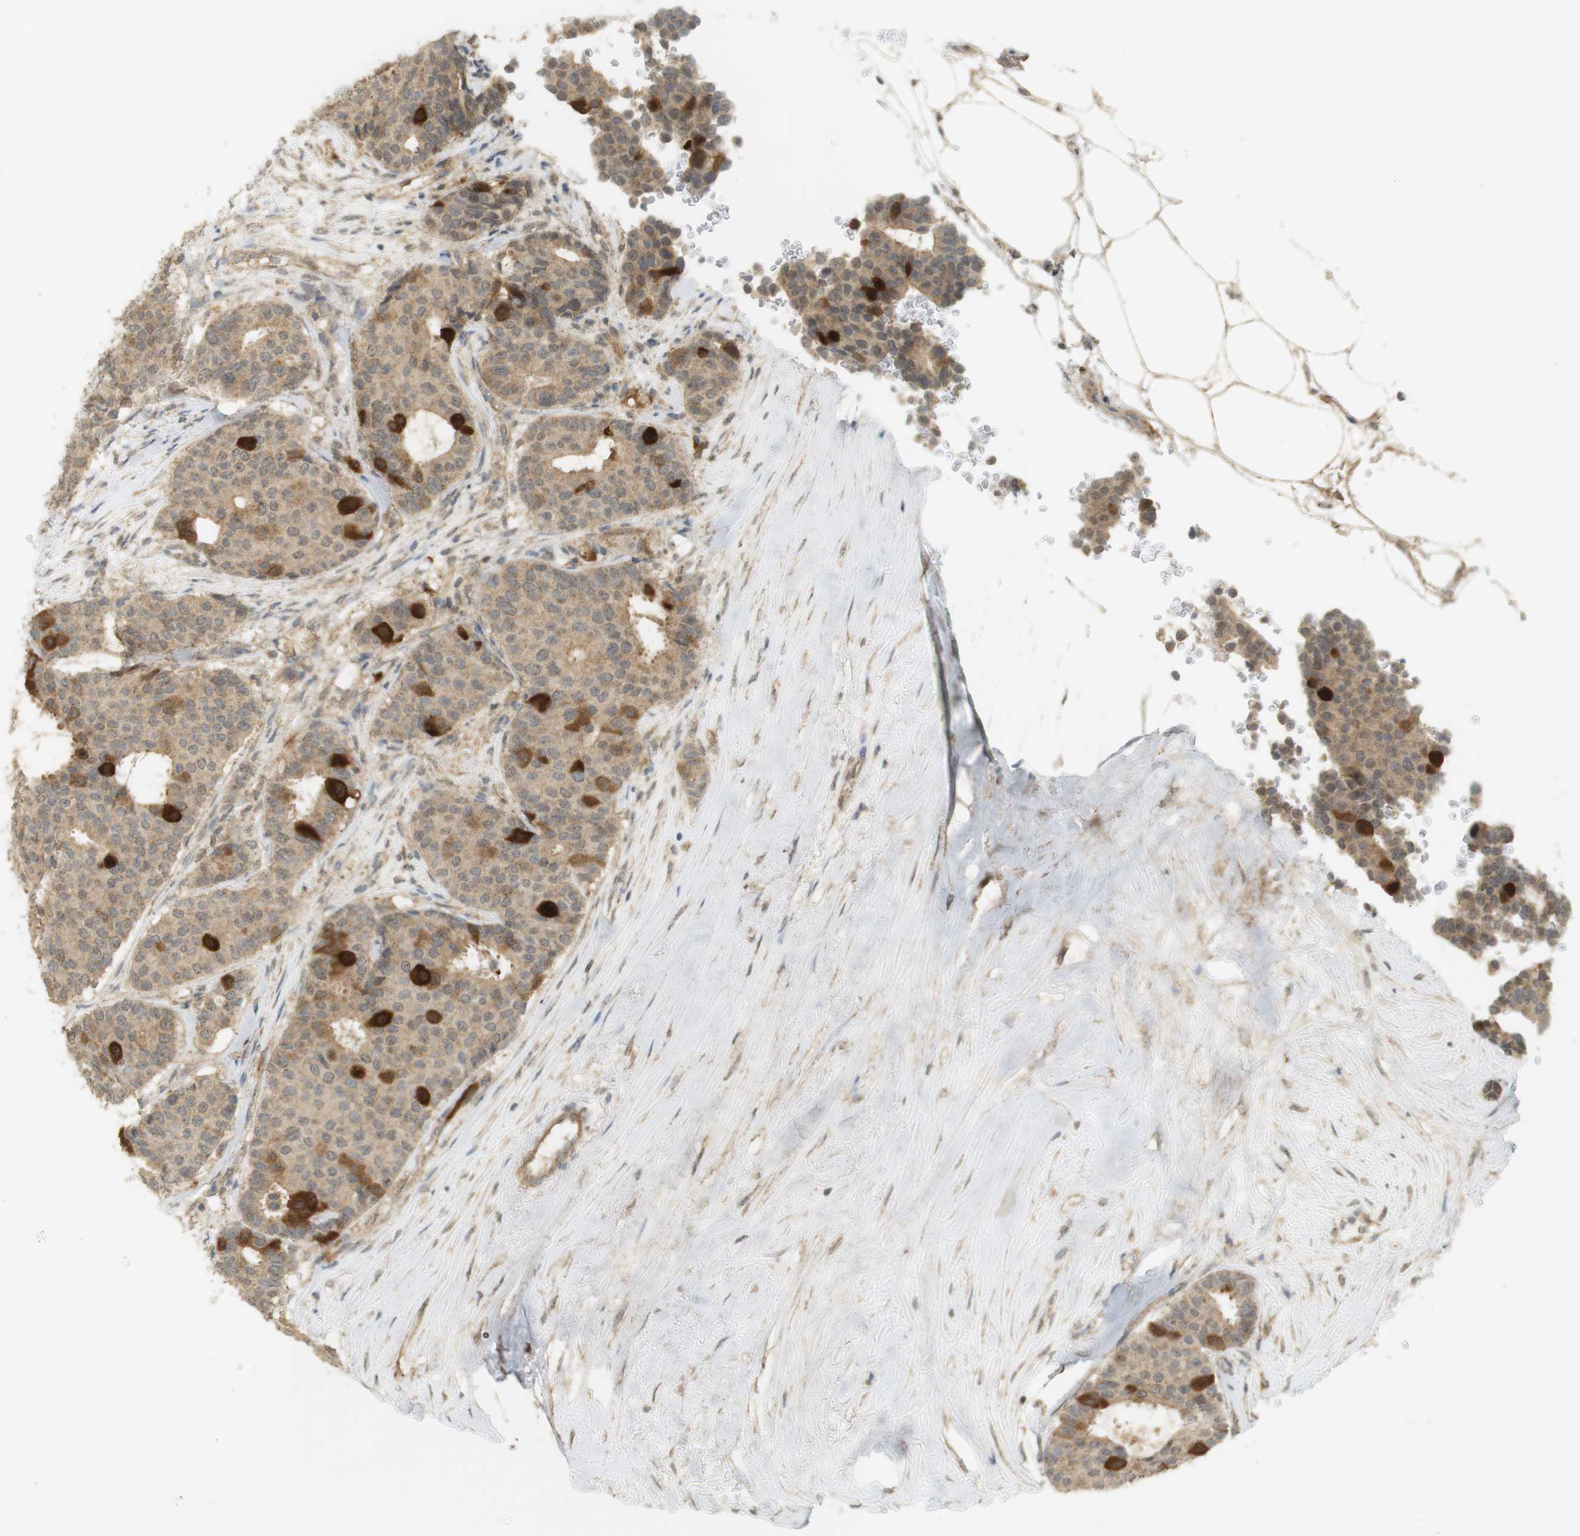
{"staining": {"intensity": "strong", "quantity": "<25%", "location": "cytoplasmic/membranous"}, "tissue": "breast cancer", "cell_type": "Tumor cells", "image_type": "cancer", "snomed": [{"axis": "morphology", "description": "Duct carcinoma"}, {"axis": "topography", "description": "Breast"}], "caption": "Strong cytoplasmic/membranous staining is identified in about <25% of tumor cells in breast cancer.", "gene": "TTK", "patient": {"sex": "female", "age": 75}}